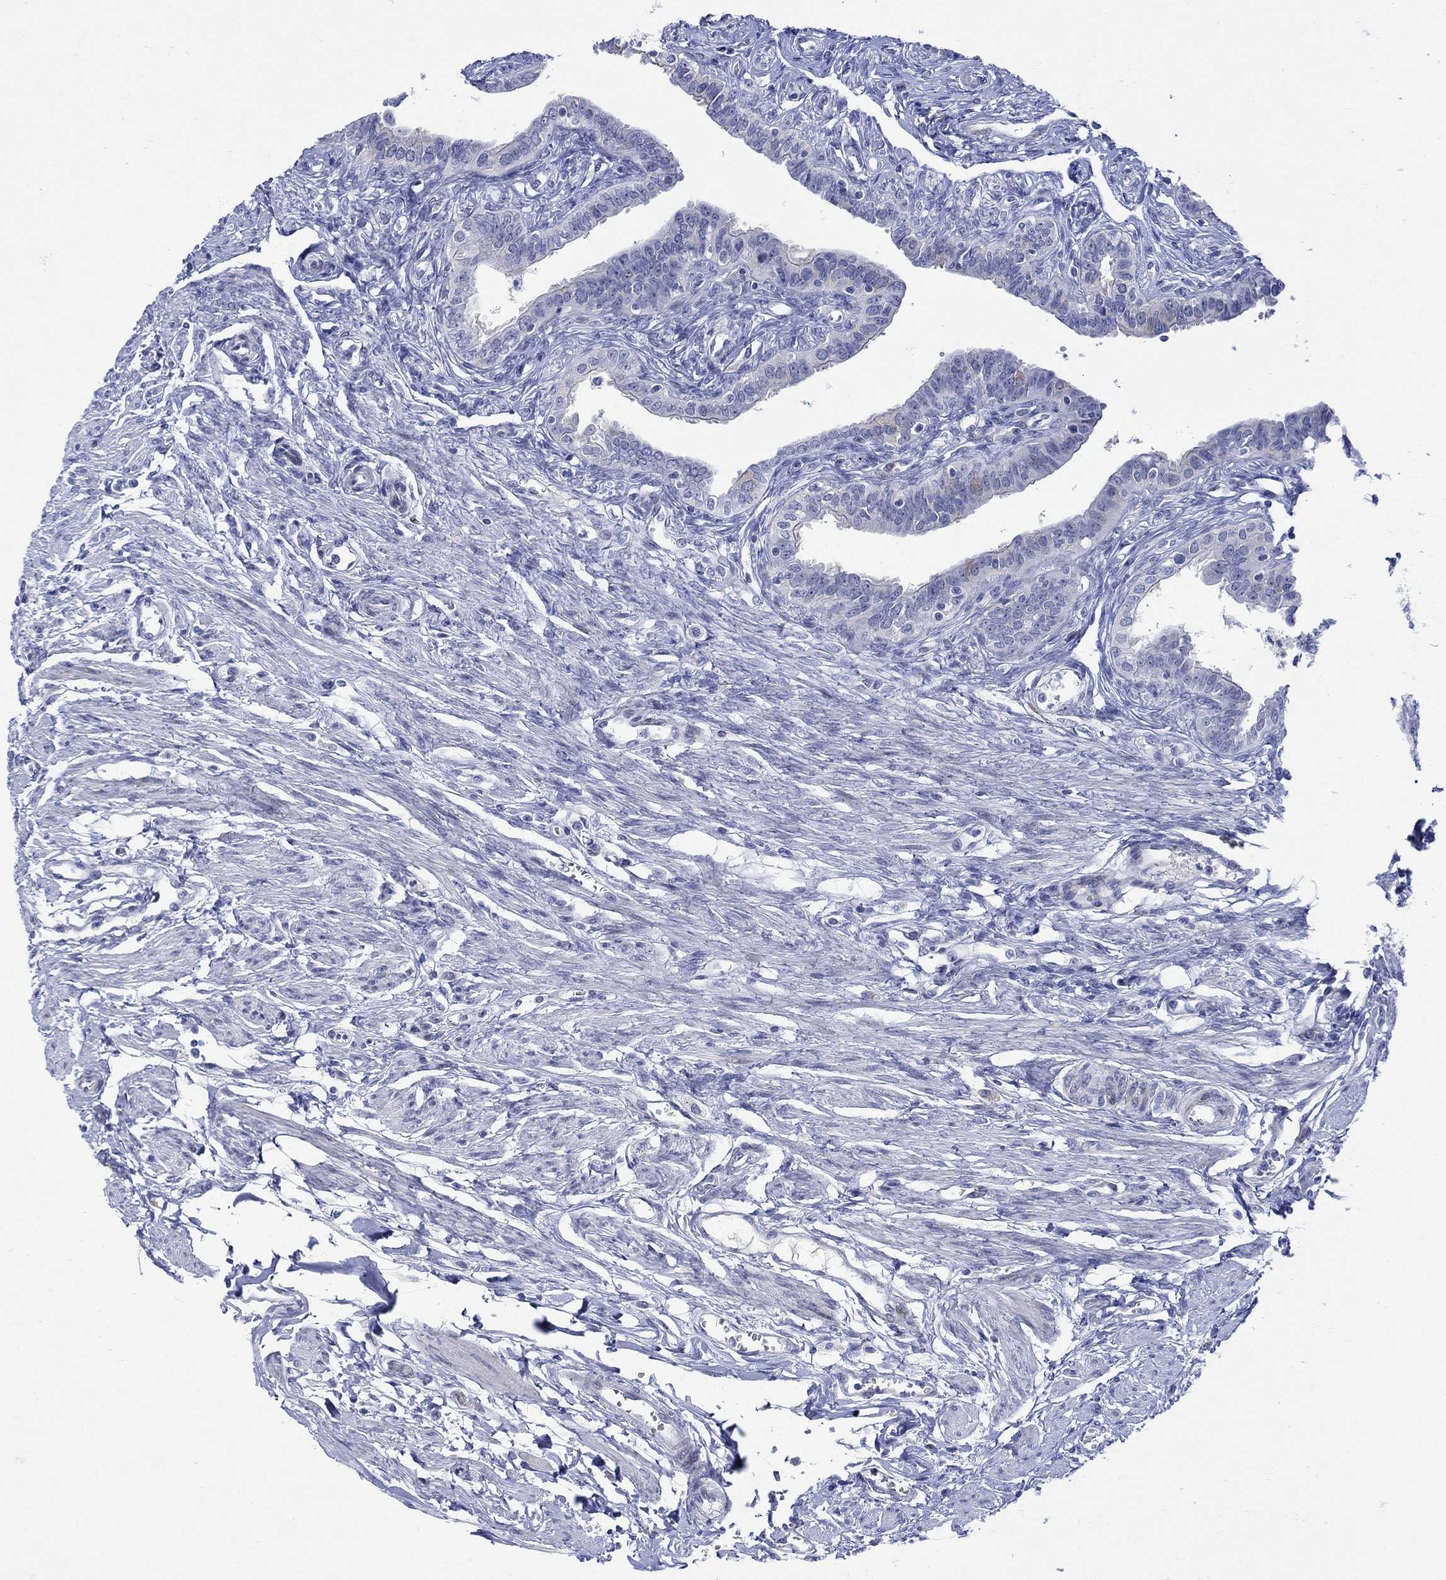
{"staining": {"intensity": "negative", "quantity": "none", "location": "none"}, "tissue": "fallopian tube", "cell_type": "Glandular cells", "image_type": "normal", "snomed": [{"axis": "morphology", "description": "Normal tissue, NOS"}, {"axis": "morphology", "description": "Carcinoma, endometroid"}, {"axis": "topography", "description": "Fallopian tube"}, {"axis": "topography", "description": "Ovary"}], "caption": "Glandular cells show no significant protein positivity in unremarkable fallopian tube. (Immunohistochemistry (ihc), brightfield microscopy, high magnification).", "gene": "KSR2", "patient": {"sex": "female", "age": 42}}